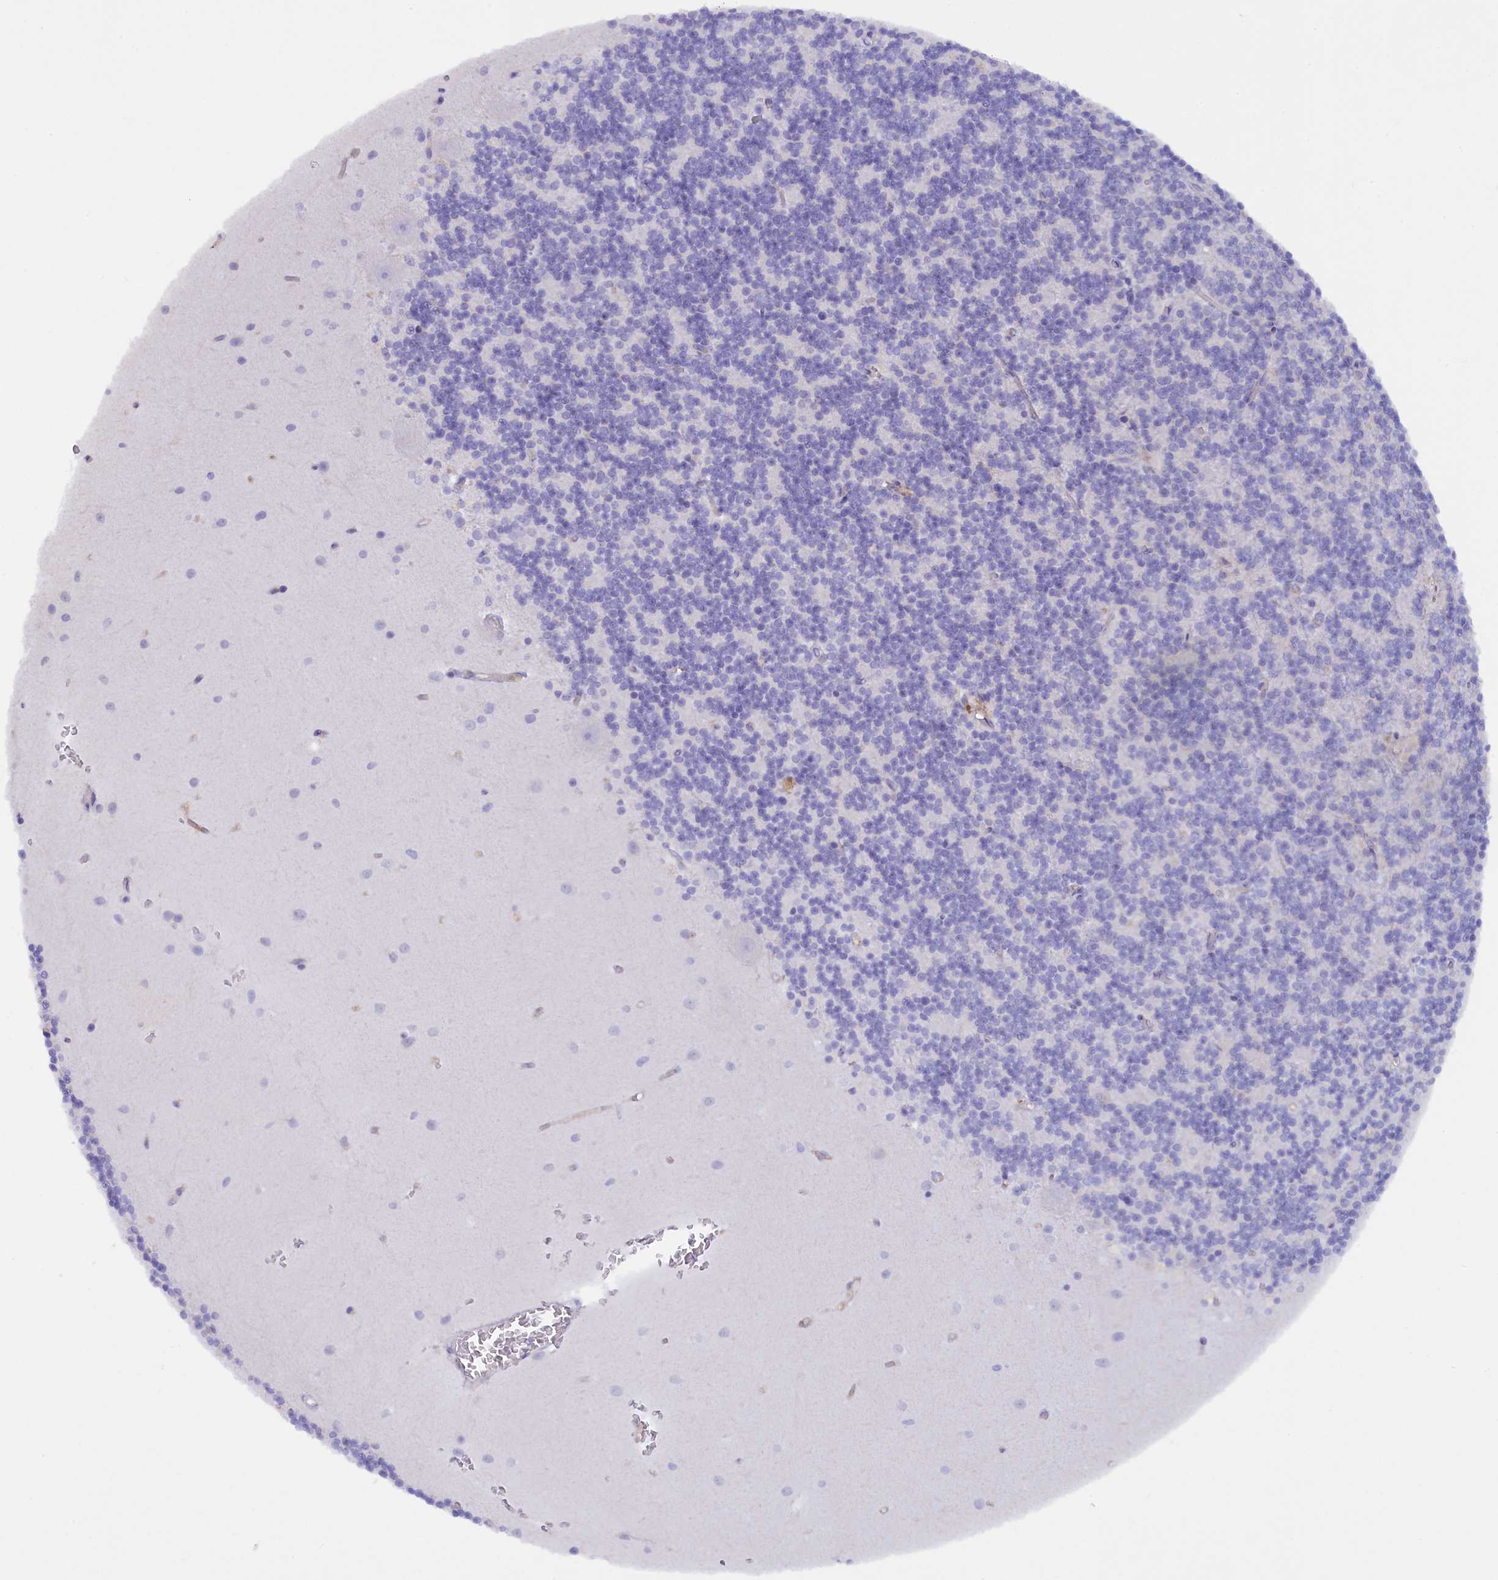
{"staining": {"intensity": "negative", "quantity": "none", "location": "none"}, "tissue": "cerebellum", "cell_type": "Cells in granular layer", "image_type": "normal", "snomed": [{"axis": "morphology", "description": "Normal tissue, NOS"}, {"axis": "topography", "description": "Cerebellum"}], "caption": "A high-resolution histopathology image shows immunohistochemistry staining of unremarkable cerebellum, which shows no significant positivity in cells in granular layer. (Stains: DAB immunohistochemistry (IHC) with hematoxylin counter stain, Microscopy: brightfield microscopy at high magnification).", "gene": "ZSWIM4", "patient": {"sex": "male", "age": 54}}